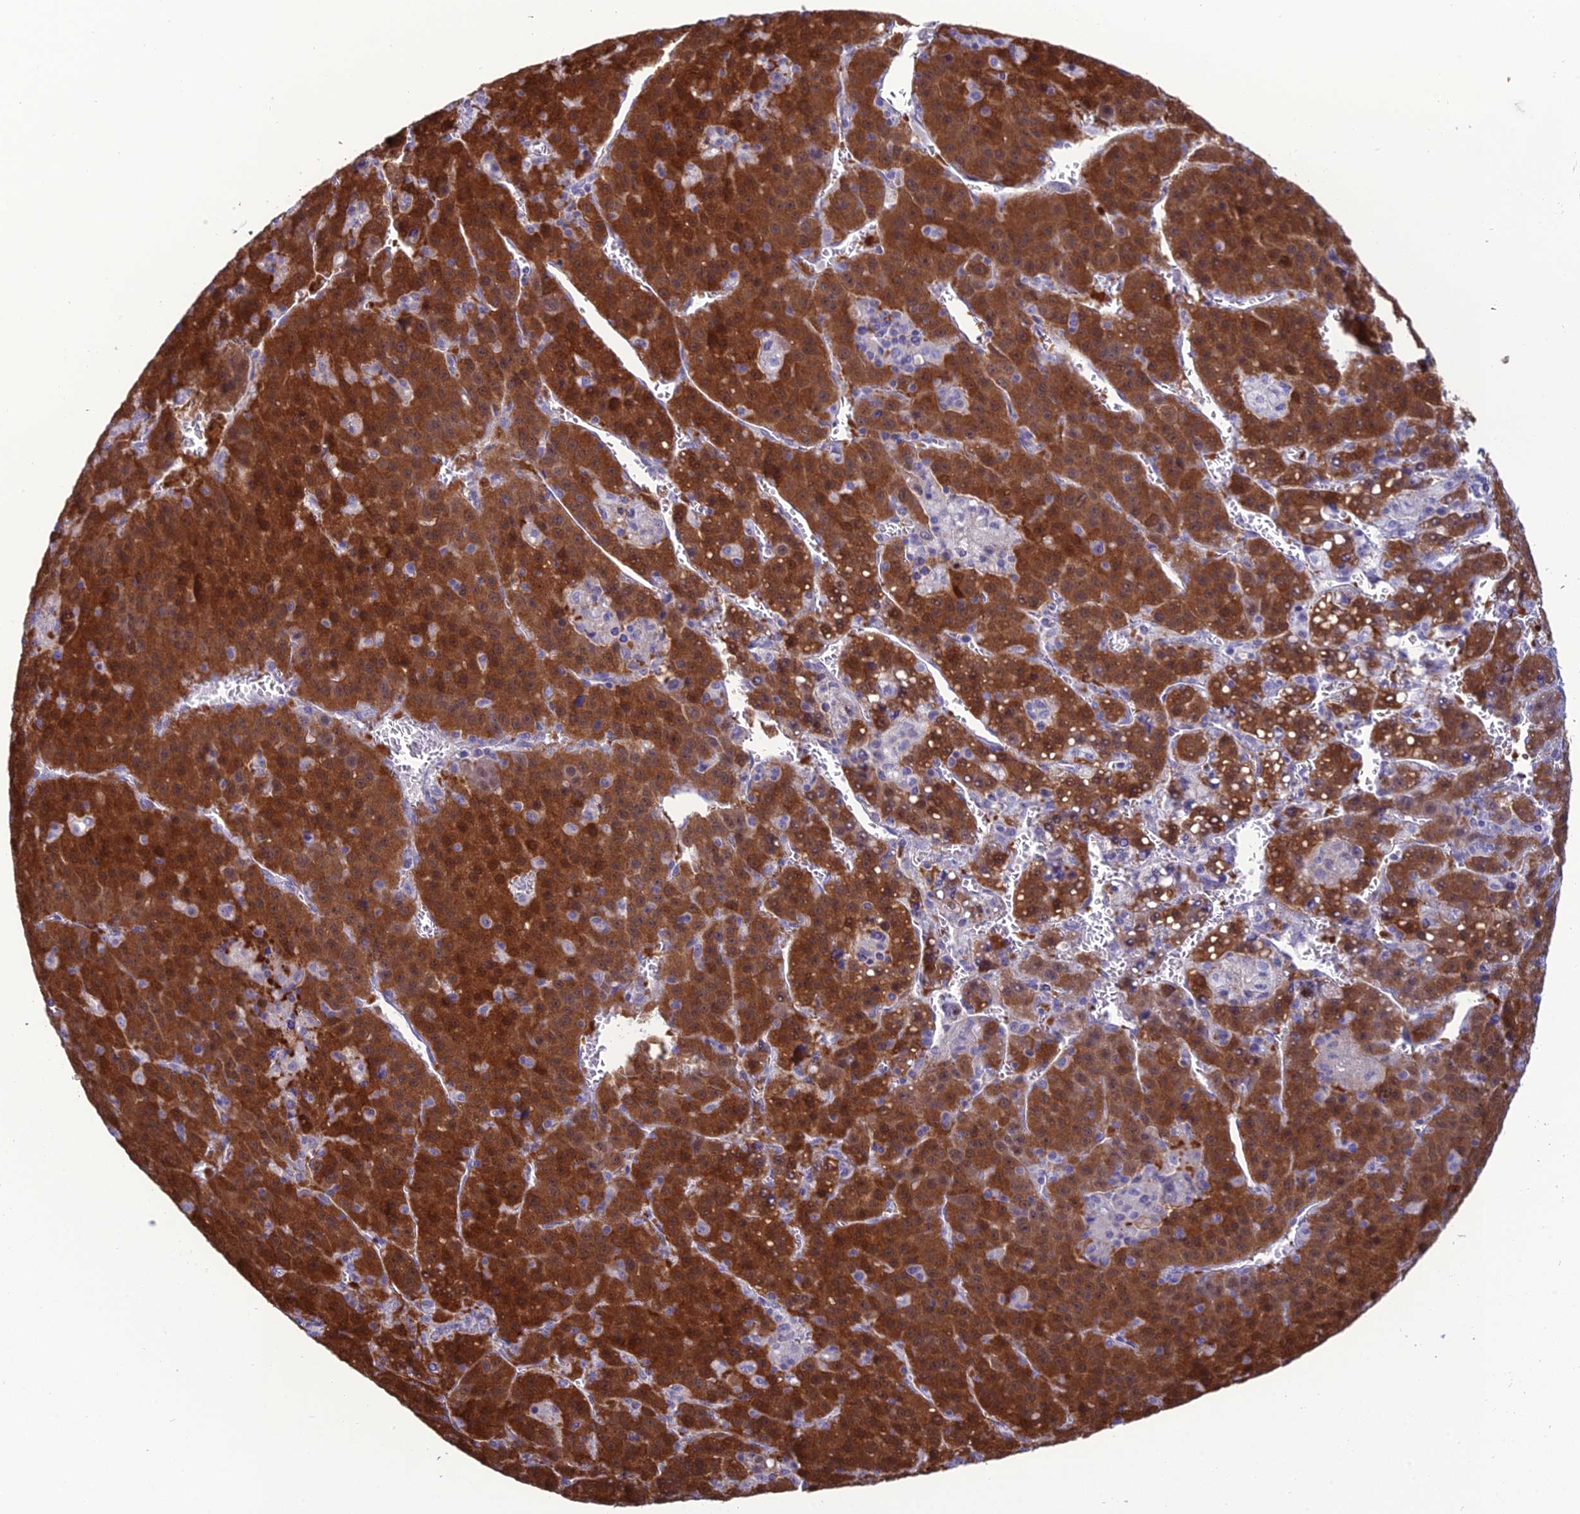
{"staining": {"intensity": "strong", "quantity": ">75%", "location": "cytoplasmic/membranous,nuclear"}, "tissue": "liver cancer", "cell_type": "Tumor cells", "image_type": "cancer", "snomed": [{"axis": "morphology", "description": "Carcinoma, Hepatocellular, NOS"}, {"axis": "topography", "description": "Liver"}], "caption": "A high-resolution micrograph shows immunohistochemistry (IHC) staining of liver cancer (hepatocellular carcinoma), which exhibits strong cytoplasmic/membranous and nuclear positivity in approximately >75% of tumor cells.", "gene": "GNPNAT1", "patient": {"sex": "female", "age": 53}}